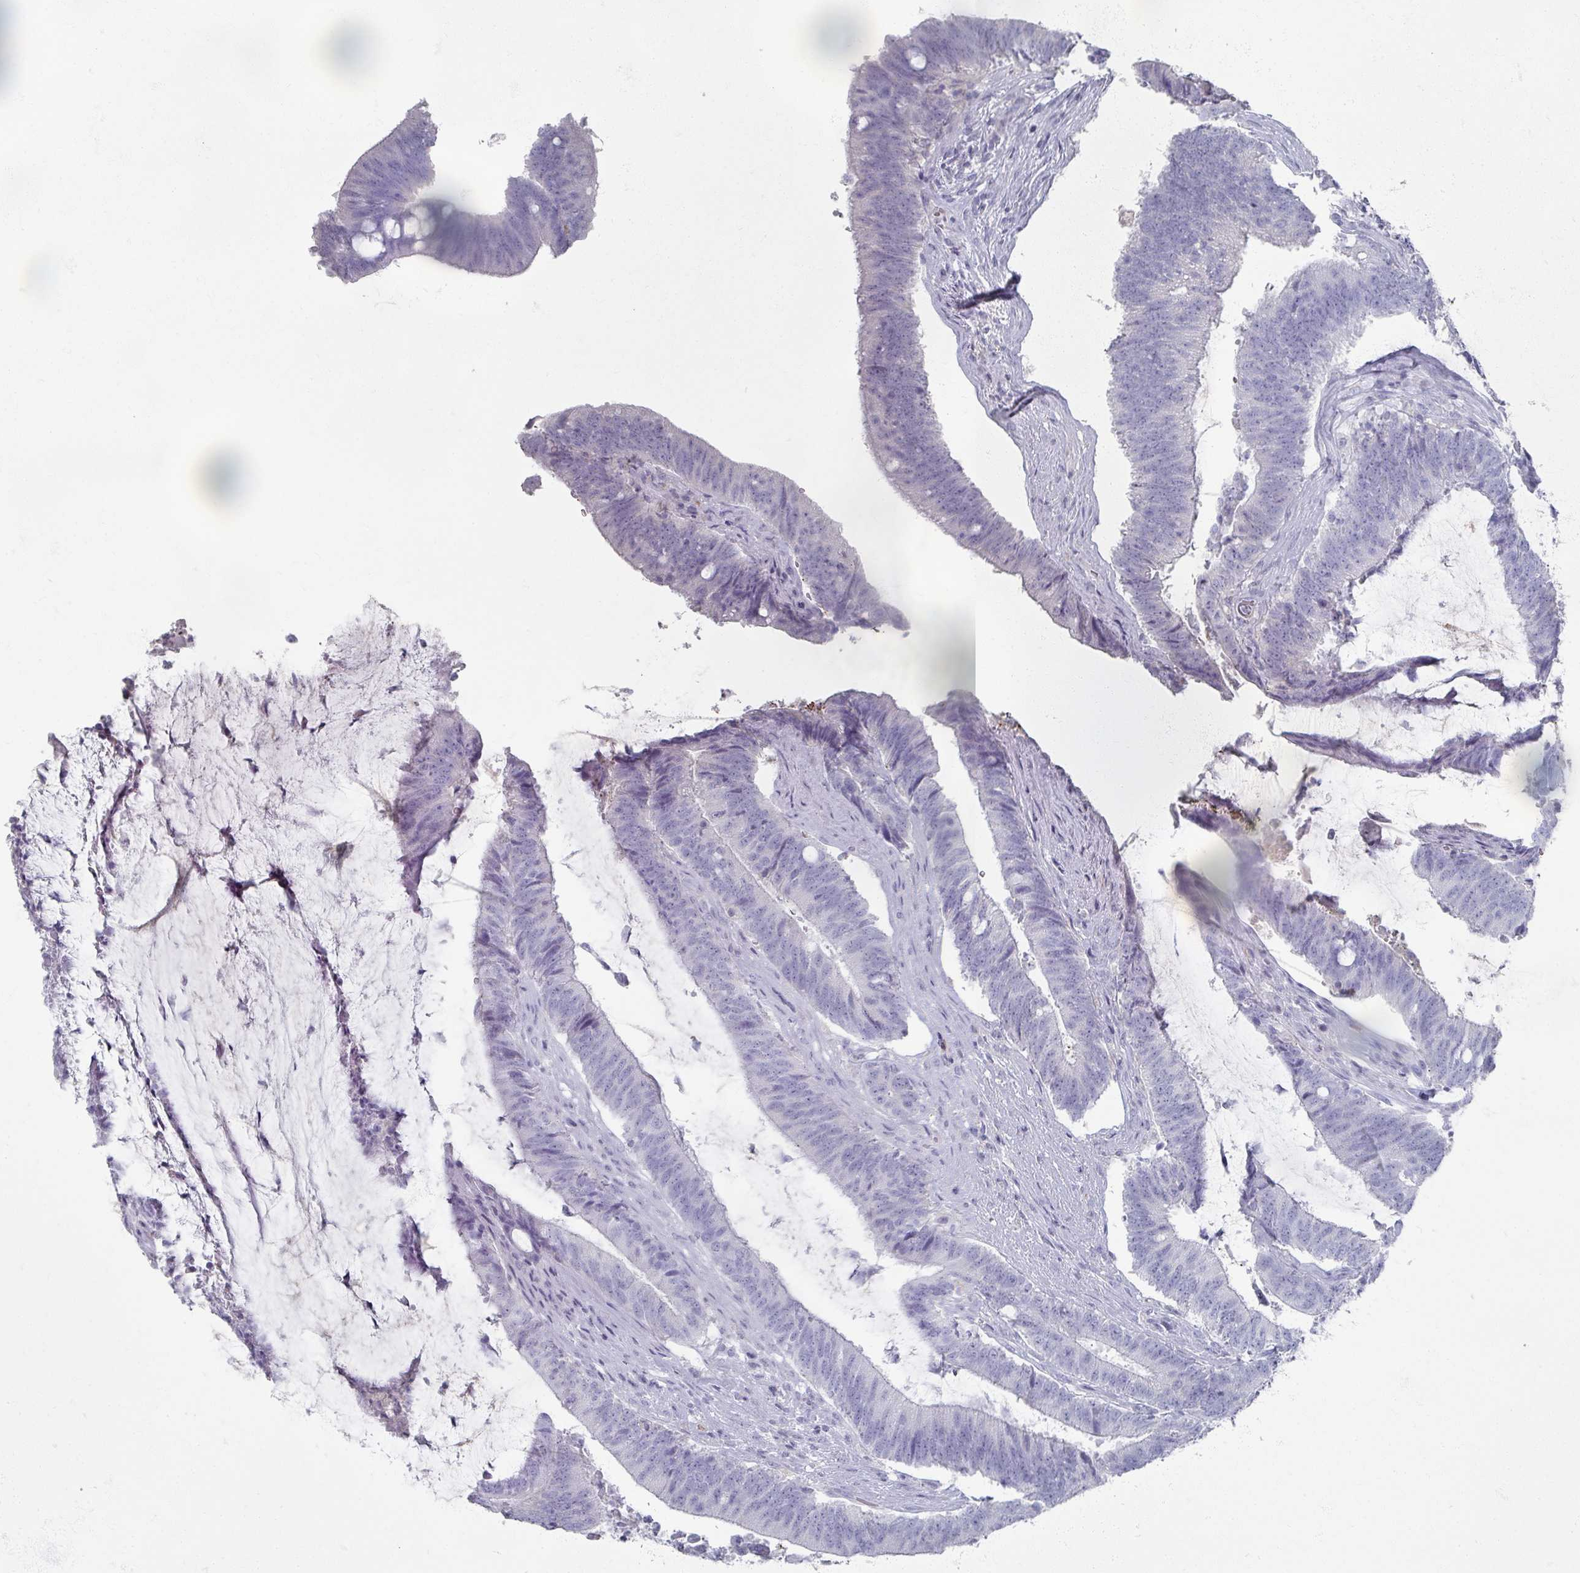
{"staining": {"intensity": "negative", "quantity": "none", "location": "none"}, "tissue": "colorectal cancer", "cell_type": "Tumor cells", "image_type": "cancer", "snomed": [{"axis": "morphology", "description": "Adenocarcinoma, NOS"}, {"axis": "topography", "description": "Colon"}], "caption": "Immunohistochemistry image of neoplastic tissue: colorectal cancer (adenocarcinoma) stained with DAB shows no significant protein expression in tumor cells. (DAB (3,3'-diaminobenzidine) immunohistochemistry (IHC), high magnification).", "gene": "OMG", "patient": {"sex": "female", "age": 43}}